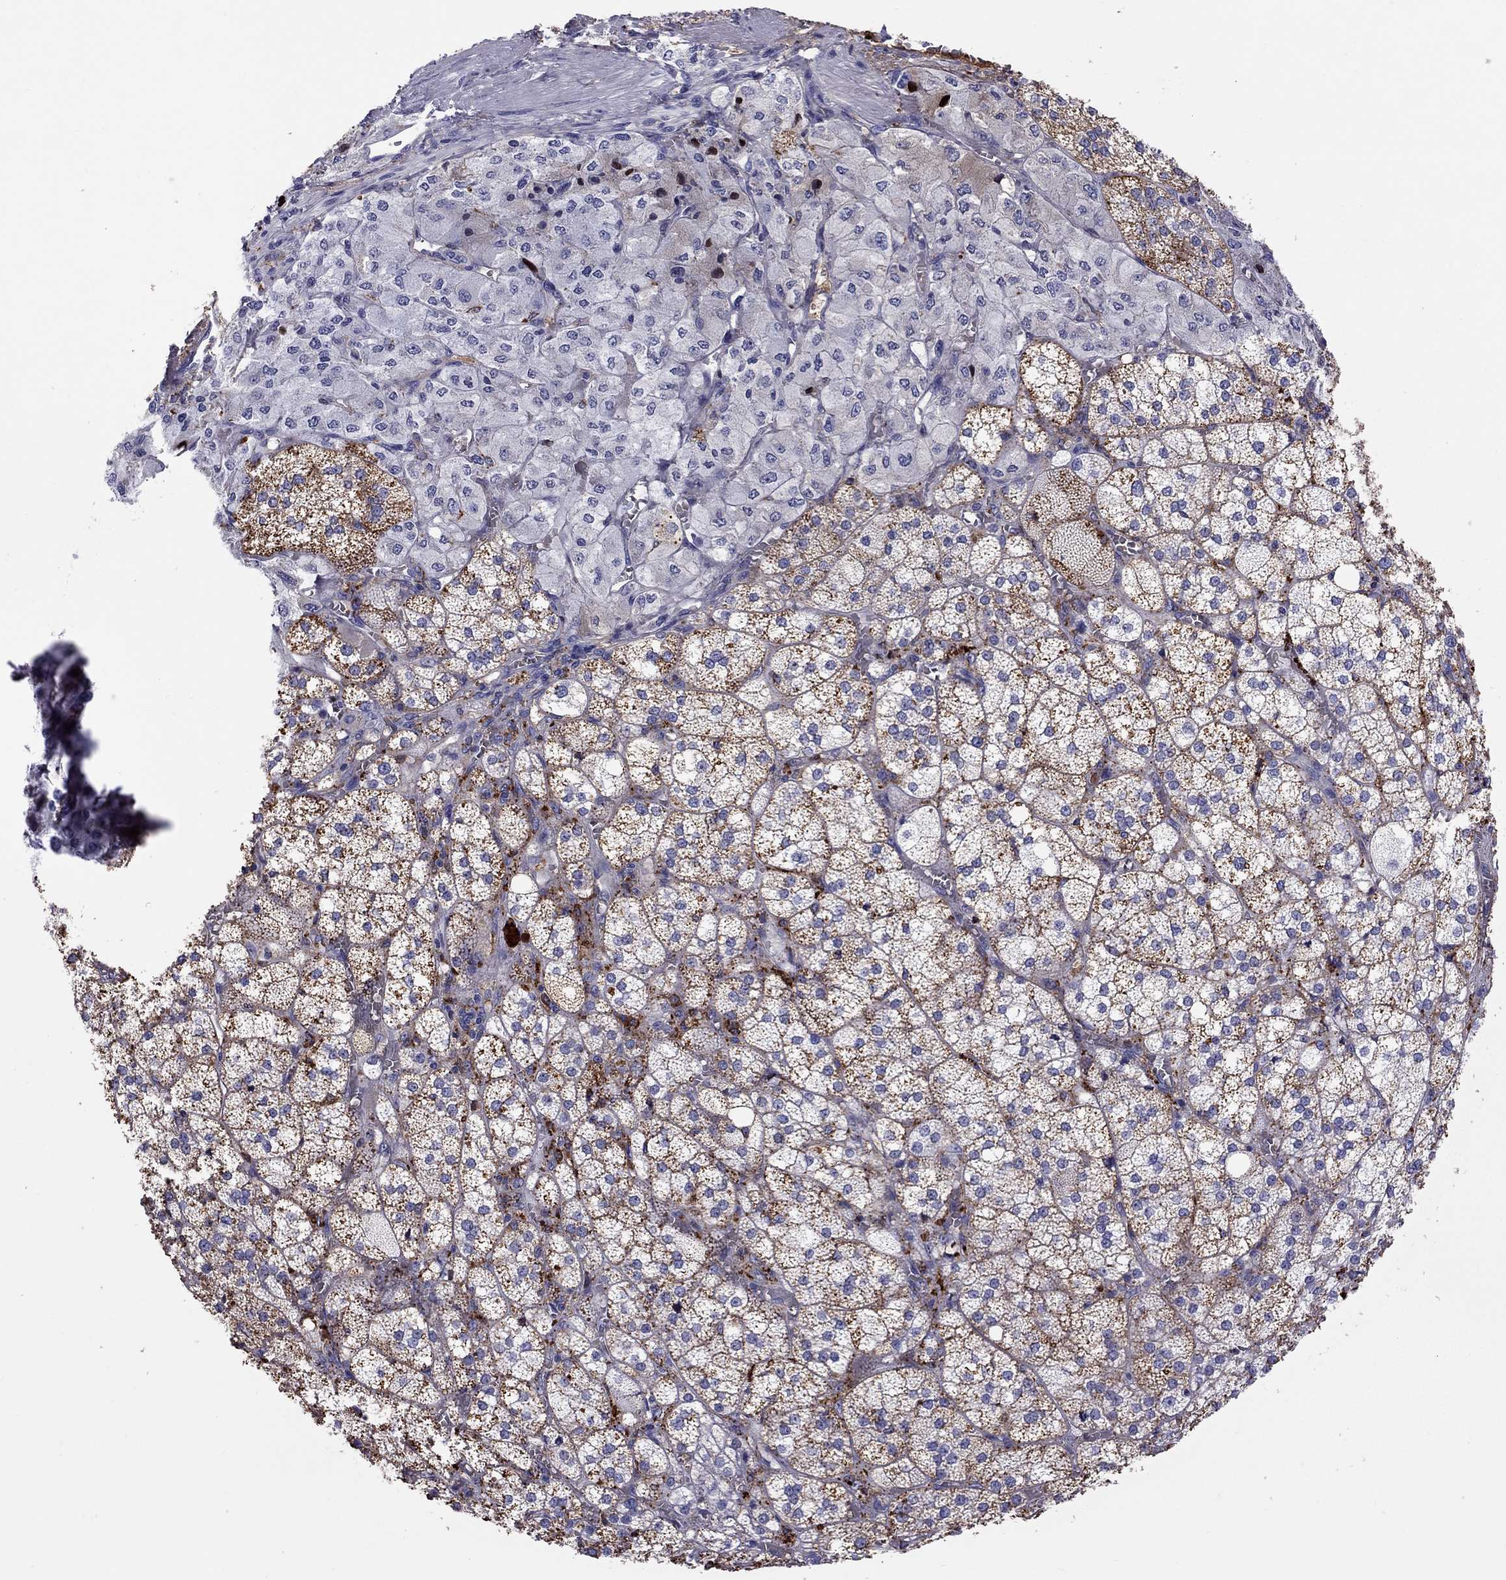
{"staining": {"intensity": "strong", "quantity": "25%-75%", "location": "cytoplasmic/membranous"}, "tissue": "adrenal gland", "cell_type": "Glandular cells", "image_type": "normal", "snomed": [{"axis": "morphology", "description": "Normal tissue, NOS"}, {"axis": "topography", "description": "Adrenal gland"}], "caption": "A brown stain shows strong cytoplasmic/membranous staining of a protein in glandular cells of unremarkable adrenal gland.", "gene": "SERPINA3", "patient": {"sex": "female", "age": 60}}